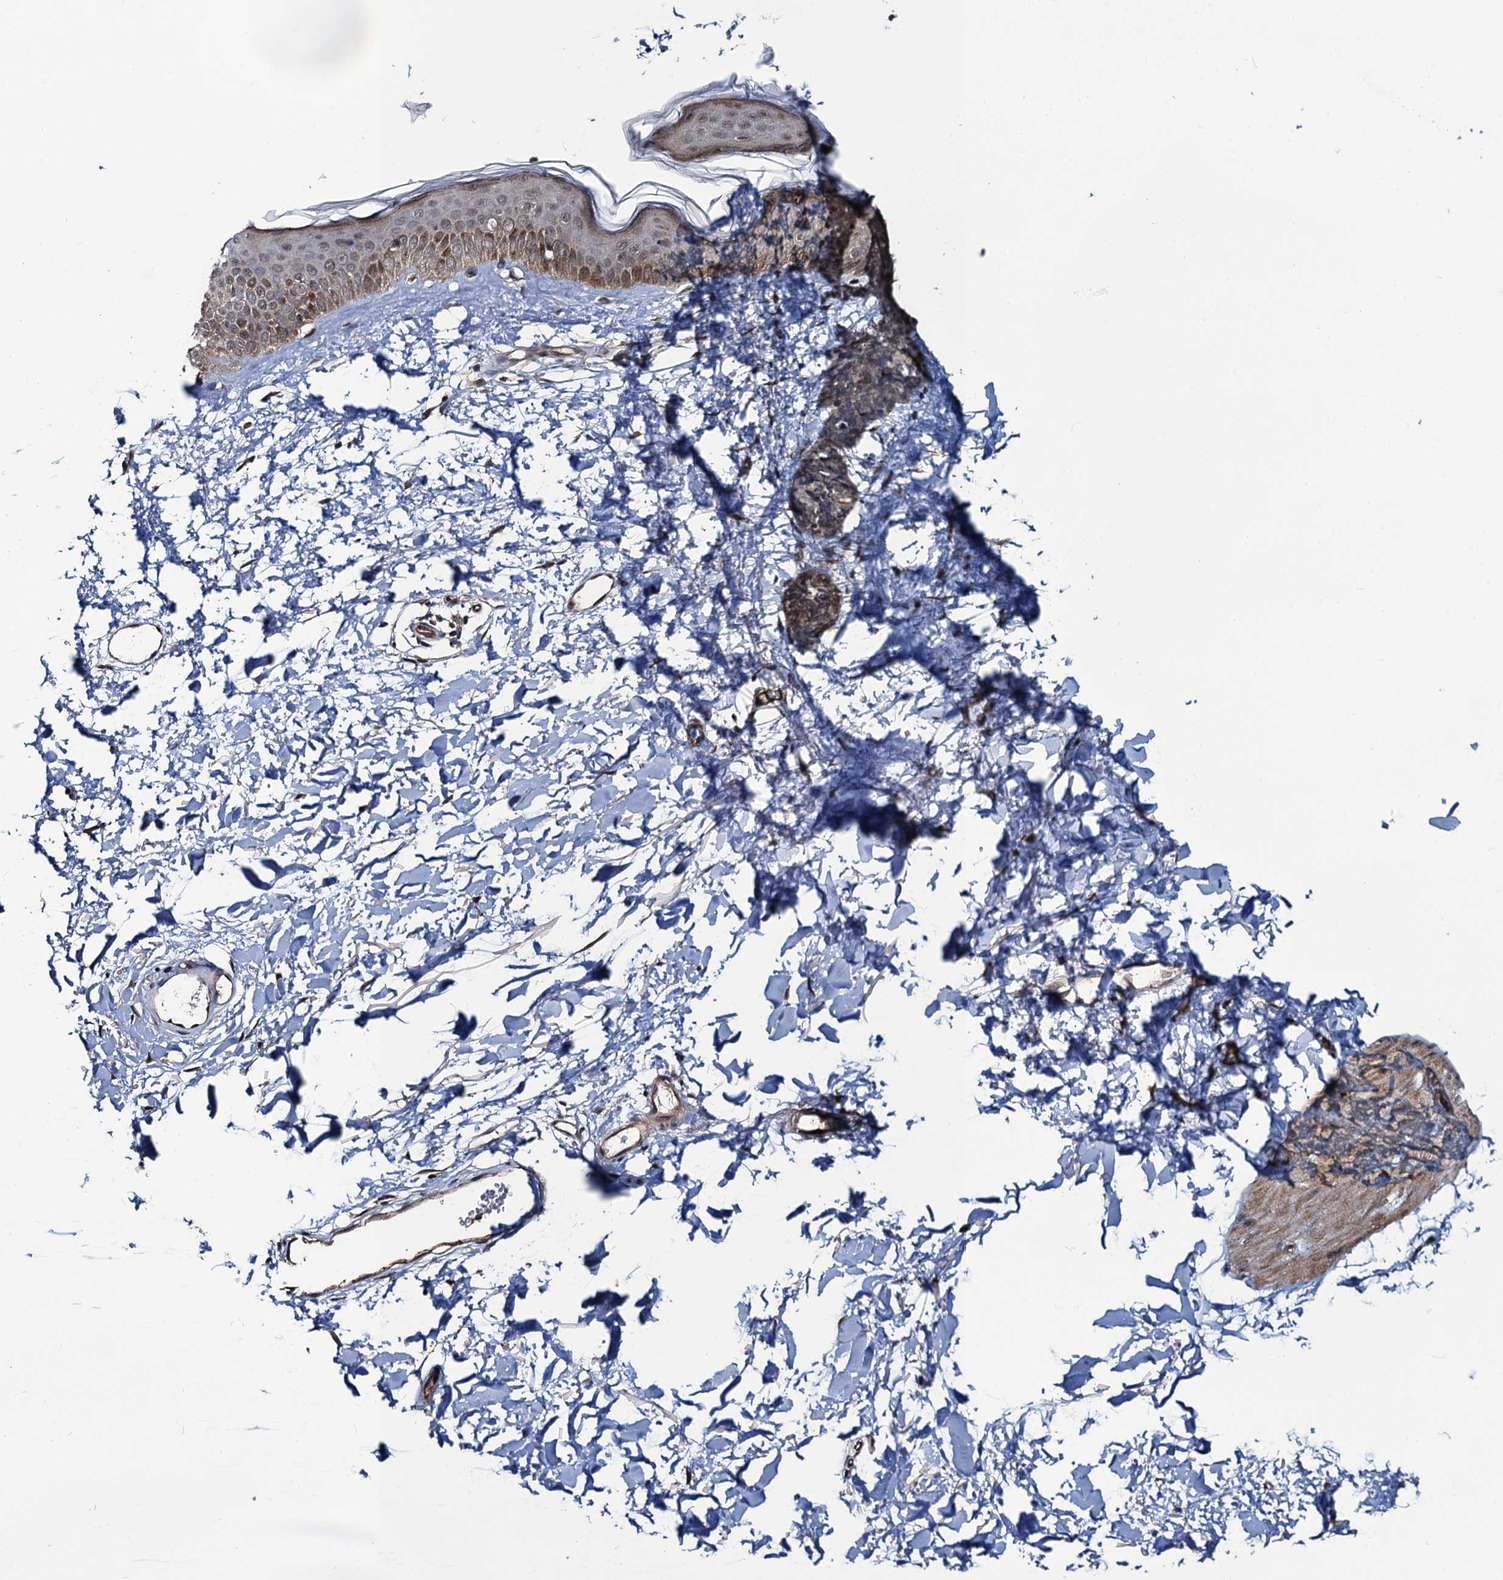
{"staining": {"intensity": "moderate", "quantity": ">75%", "location": "cytoplasmic/membranous,nuclear"}, "tissue": "skin", "cell_type": "Fibroblasts", "image_type": "normal", "snomed": [{"axis": "morphology", "description": "Normal tissue, NOS"}, {"axis": "topography", "description": "Skin"}], "caption": "This is an image of immunohistochemistry (IHC) staining of normal skin, which shows moderate staining in the cytoplasmic/membranous,nuclear of fibroblasts.", "gene": "EVX2", "patient": {"sex": "female", "age": 58}}